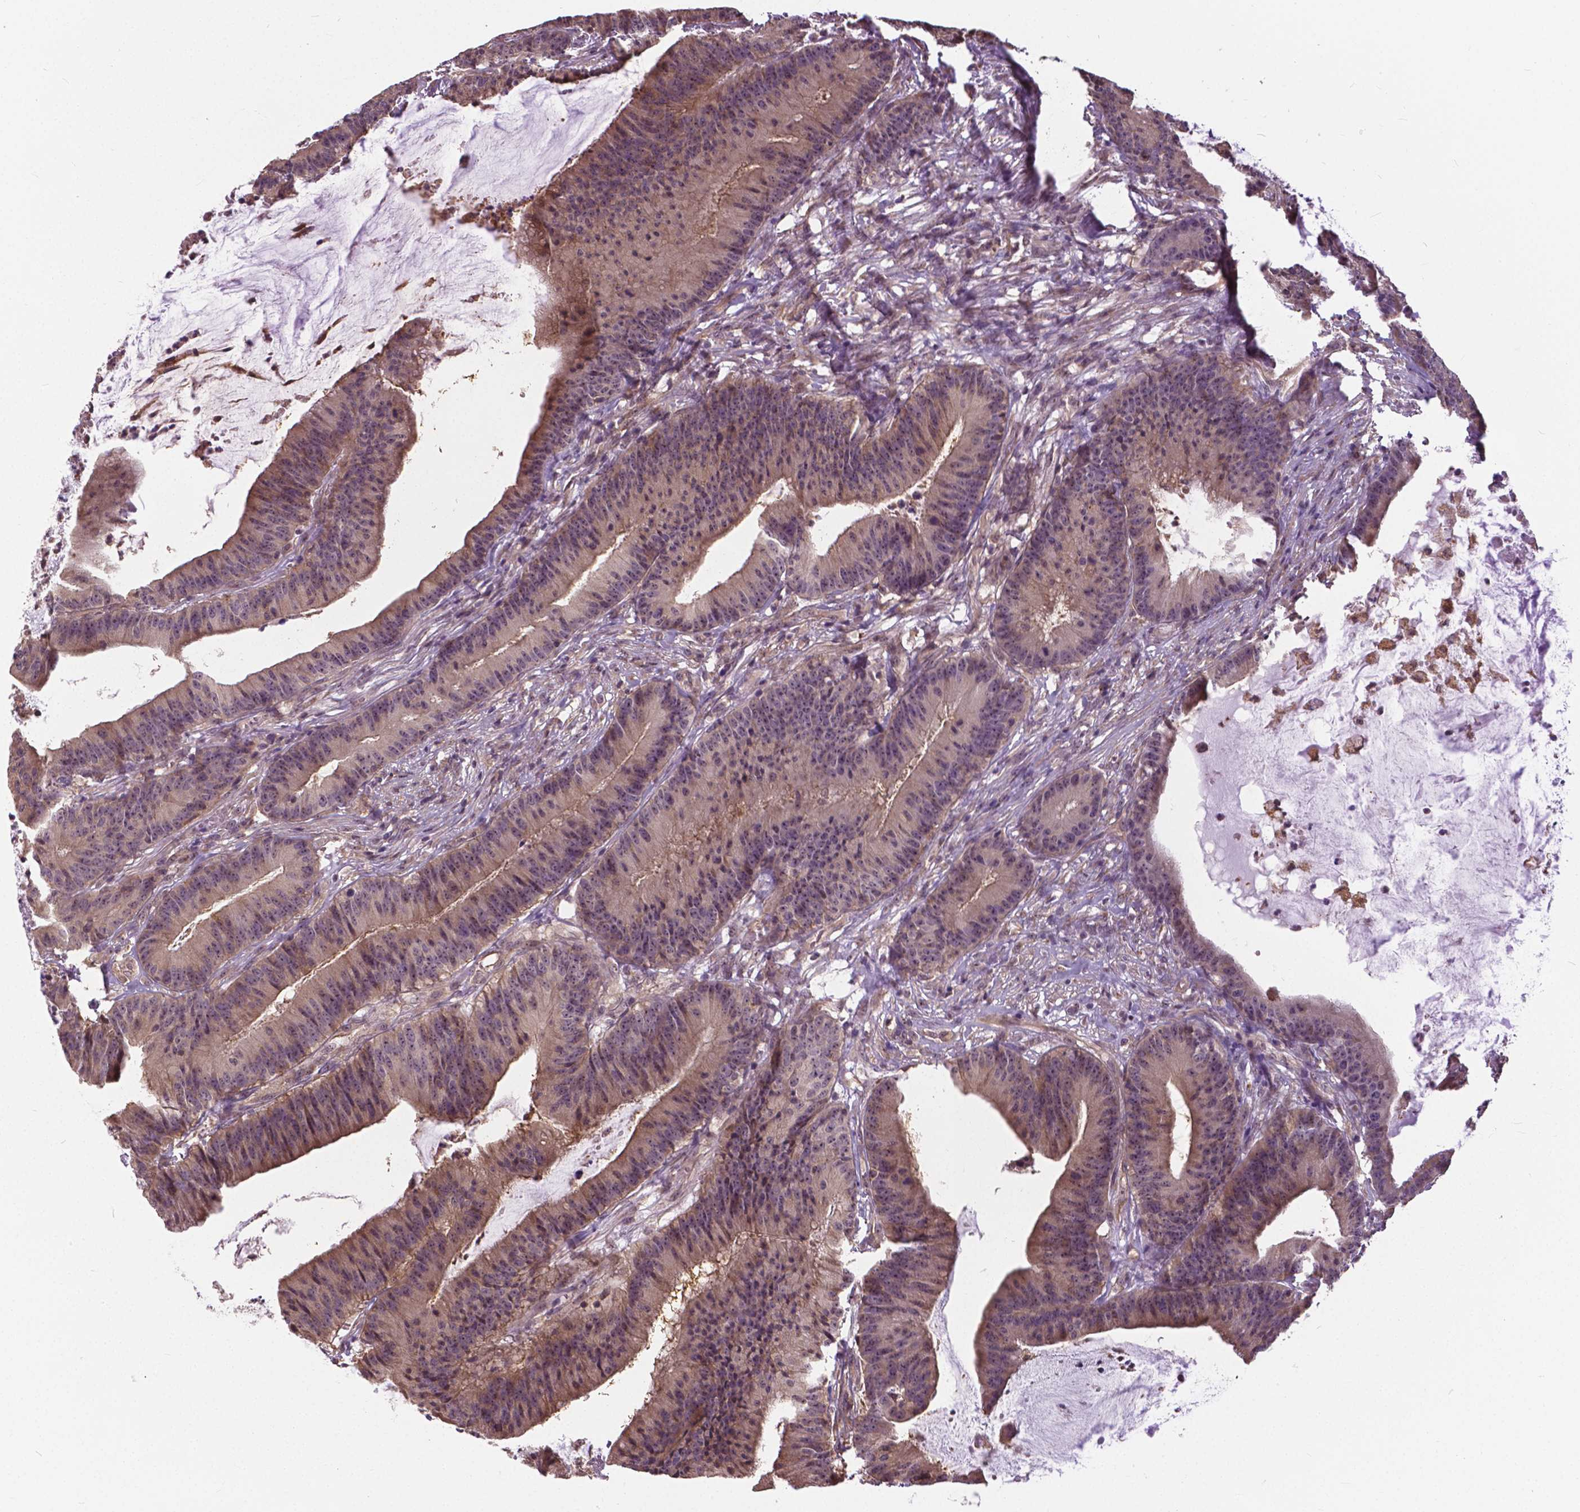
{"staining": {"intensity": "weak", "quantity": "<25%", "location": "cytoplasmic/membranous"}, "tissue": "colorectal cancer", "cell_type": "Tumor cells", "image_type": "cancer", "snomed": [{"axis": "morphology", "description": "Adenocarcinoma, NOS"}, {"axis": "topography", "description": "Colon"}], "caption": "Image shows no protein expression in tumor cells of colorectal adenocarcinoma tissue. (Stains: DAB immunohistochemistry with hematoxylin counter stain, Microscopy: brightfield microscopy at high magnification).", "gene": "ANXA13", "patient": {"sex": "female", "age": 78}}